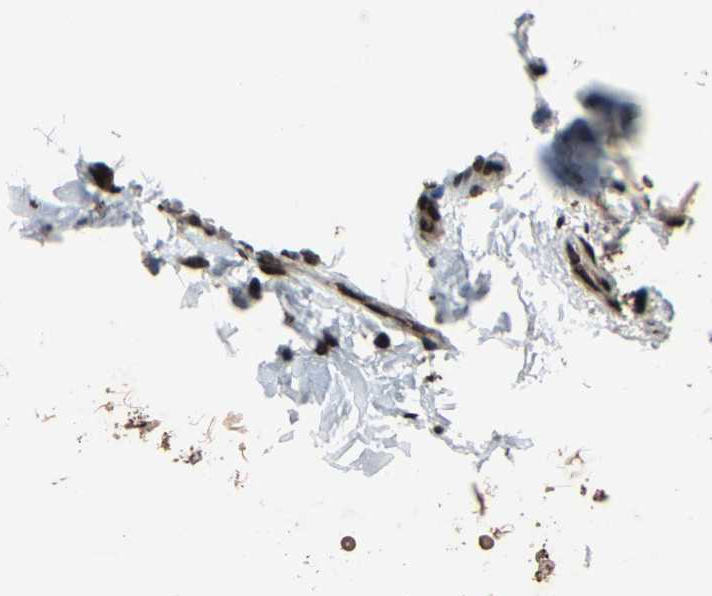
{"staining": {"intensity": "strong", "quantity": ">75%", "location": "cytoplasmic/membranous,nuclear"}, "tissue": "stomach", "cell_type": "Glandular cells", "image_type": "normal", "snomed": [{"axis": "morphology", "description": "Normal tissue, NOS"}, {"axis": "topography", "description": "Stomach, upper"}], "caption": "Immunohistochemical staining of unremarkable human stomach displays strong cytoplasmic/membranous,nuclear protein expression in about >75% of glandular cells. (IHC, brightfield microscopy, high magnification).", "gene": "H4C1", "patient": {"sex": "male", "age": 72}}